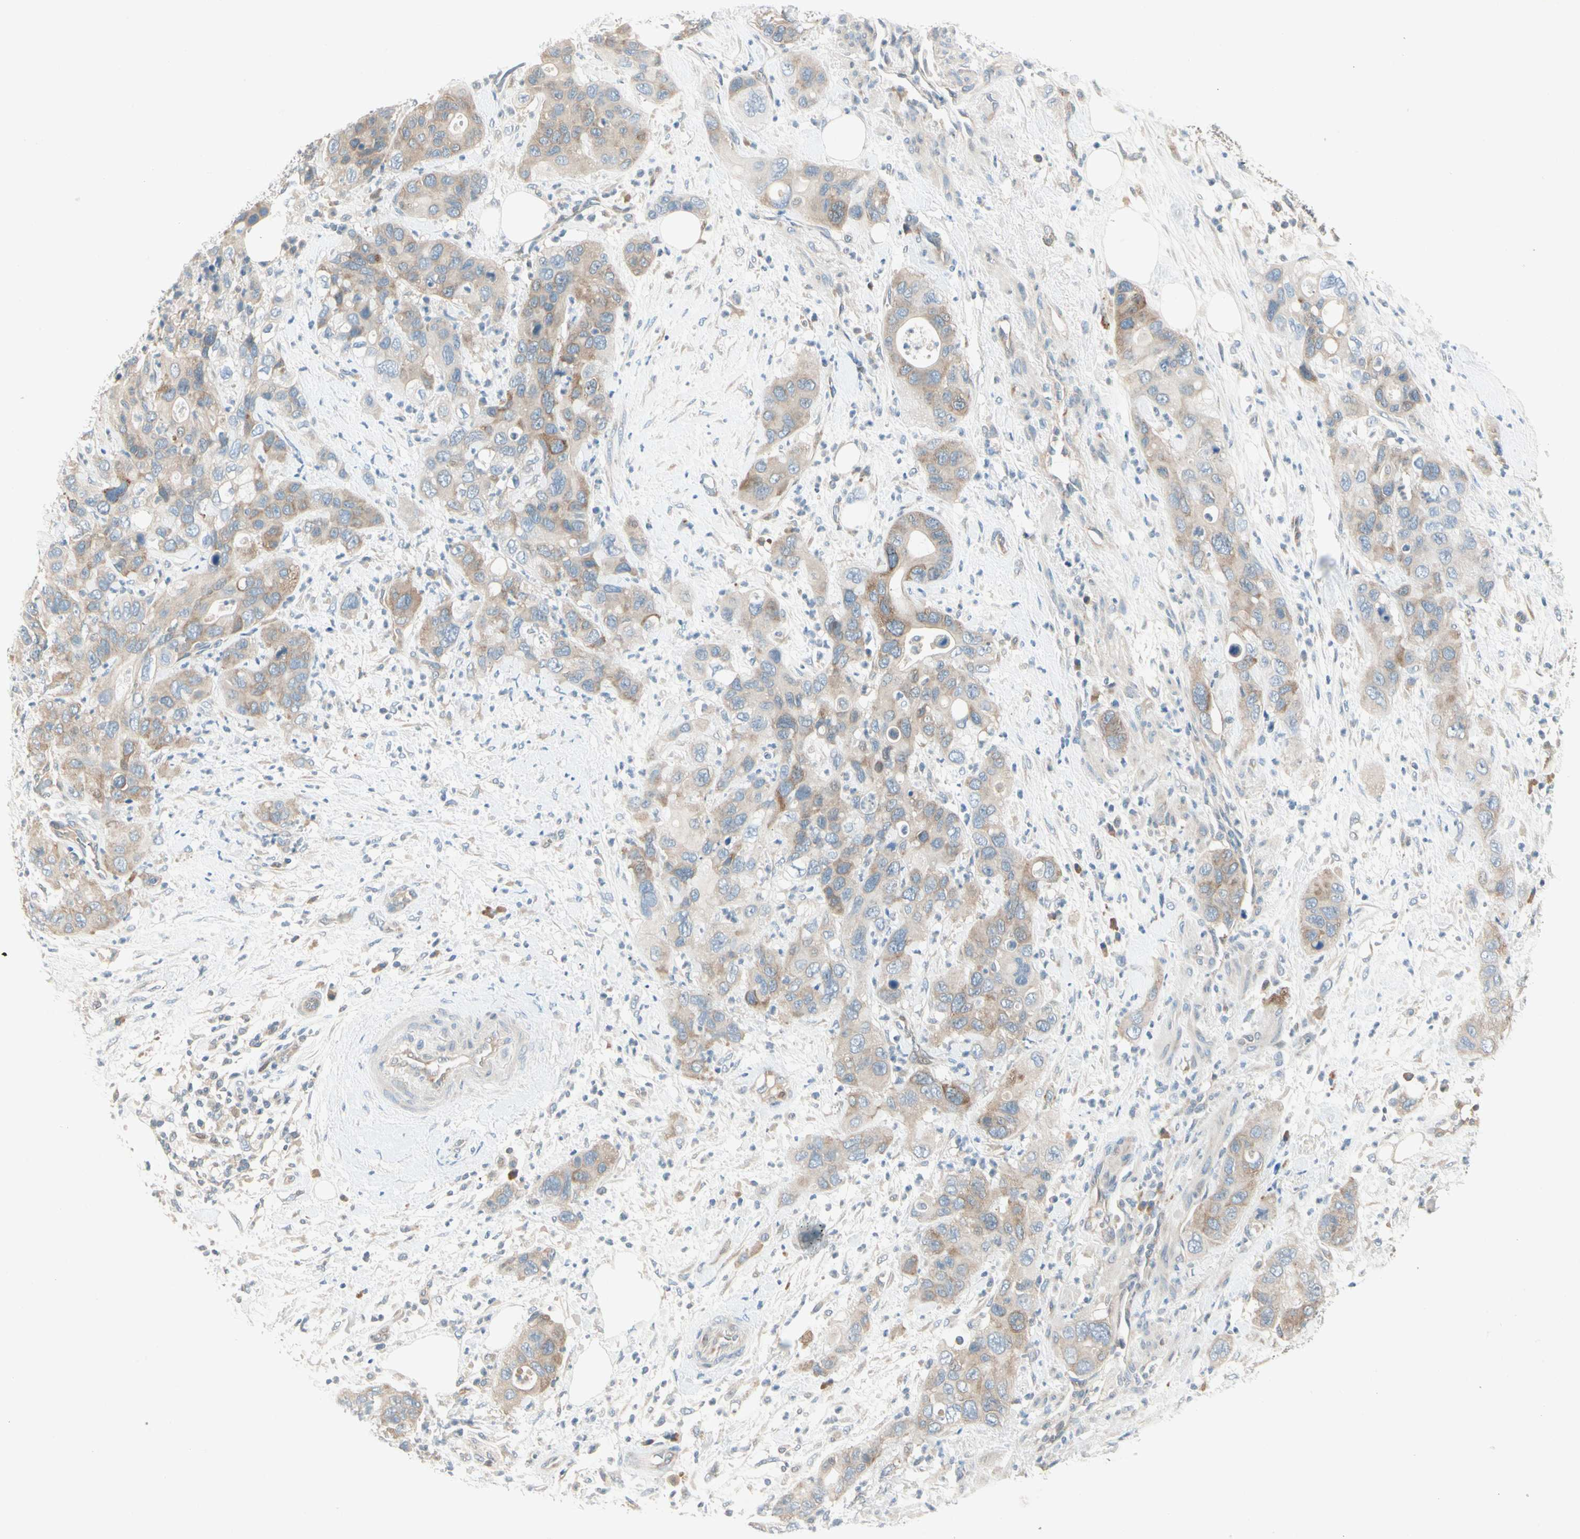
{"staining": {"intensity": "moderate", "quantity": "25%-75%", "location": "cytoplasmic/membranous"}, "tissue": "pancreatic cancer", "cell_type": "Tumor cells", "image_type": "cancer", "snomed": [{"axis": "morphology", "description": "Adenocarcinoma, NOS"}, {"axis": "topography", "description": "Pancreas"}], "caption": "Moderate cytoplasmic/membranous expression for a protein is seen in approximately 25%-75% of tumor cells of pancreatic adenocarcinoma using immunohistochemistry (IHC).", "gene": "IL1R1", "patient": {"sex": "female", "age": 71}}